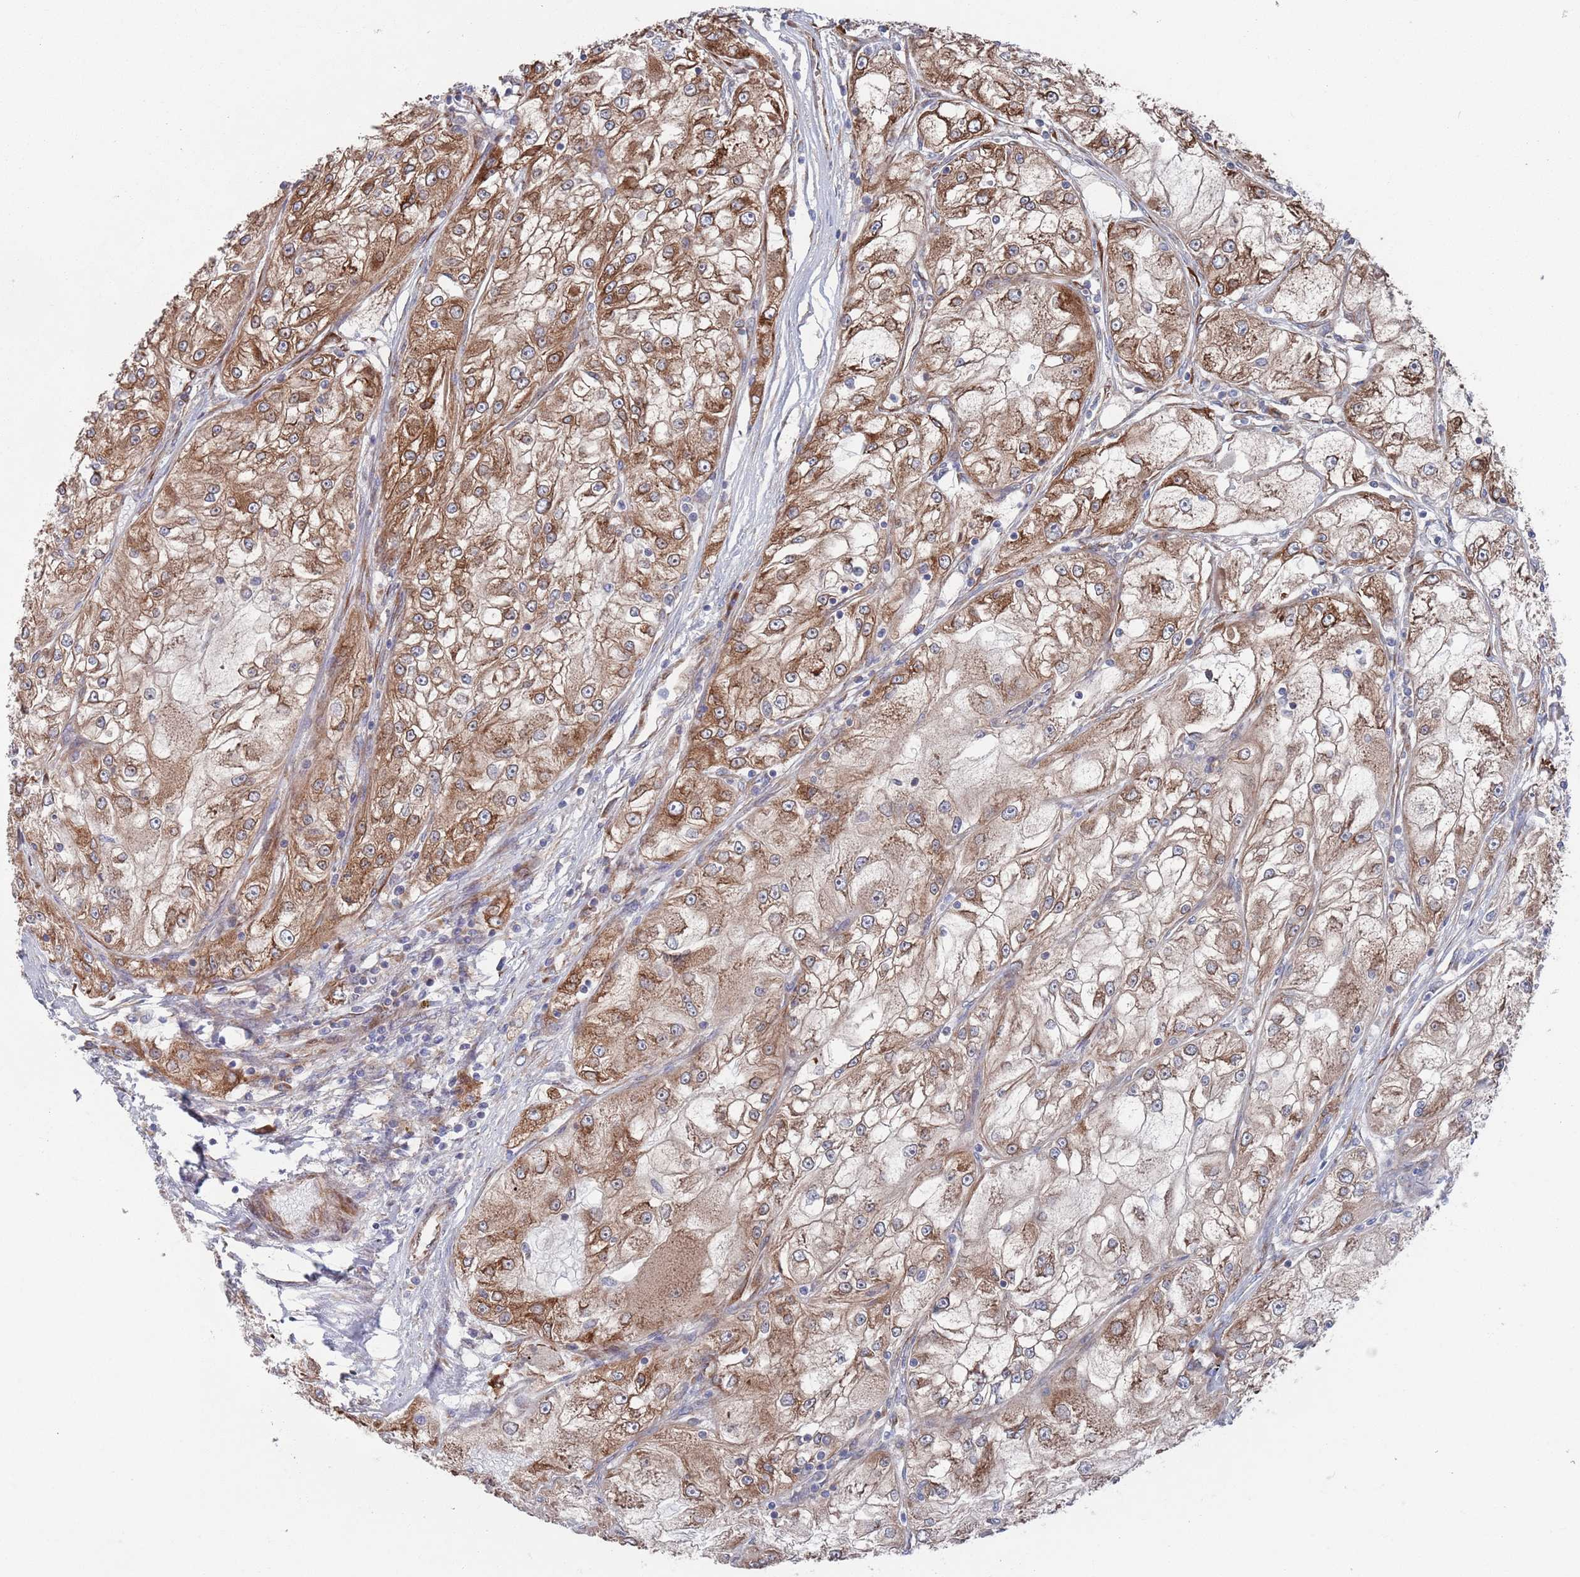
{"staining": {"intensity": "moderate", "quantity": ">75%", "location": "cytoplasmic/membranous"}, "tissue": "renal cancer", "cell_type": "Tumor cells", "image_type": "cancer", "snomed": [{"axis": "morphology", "description": "Adenocarcinoma, NOS"}, {"axis": "topography", "description": "Kidney"}], "caption": "Brown immunohistochemical staining in renal cancer (adenocarcinoma) reveals moderate cytoplasmic/membranous expression in approximately >75% of tumor cells.", "gene": "CCDC106", "patient": {"sex": "female", "age": 72}}